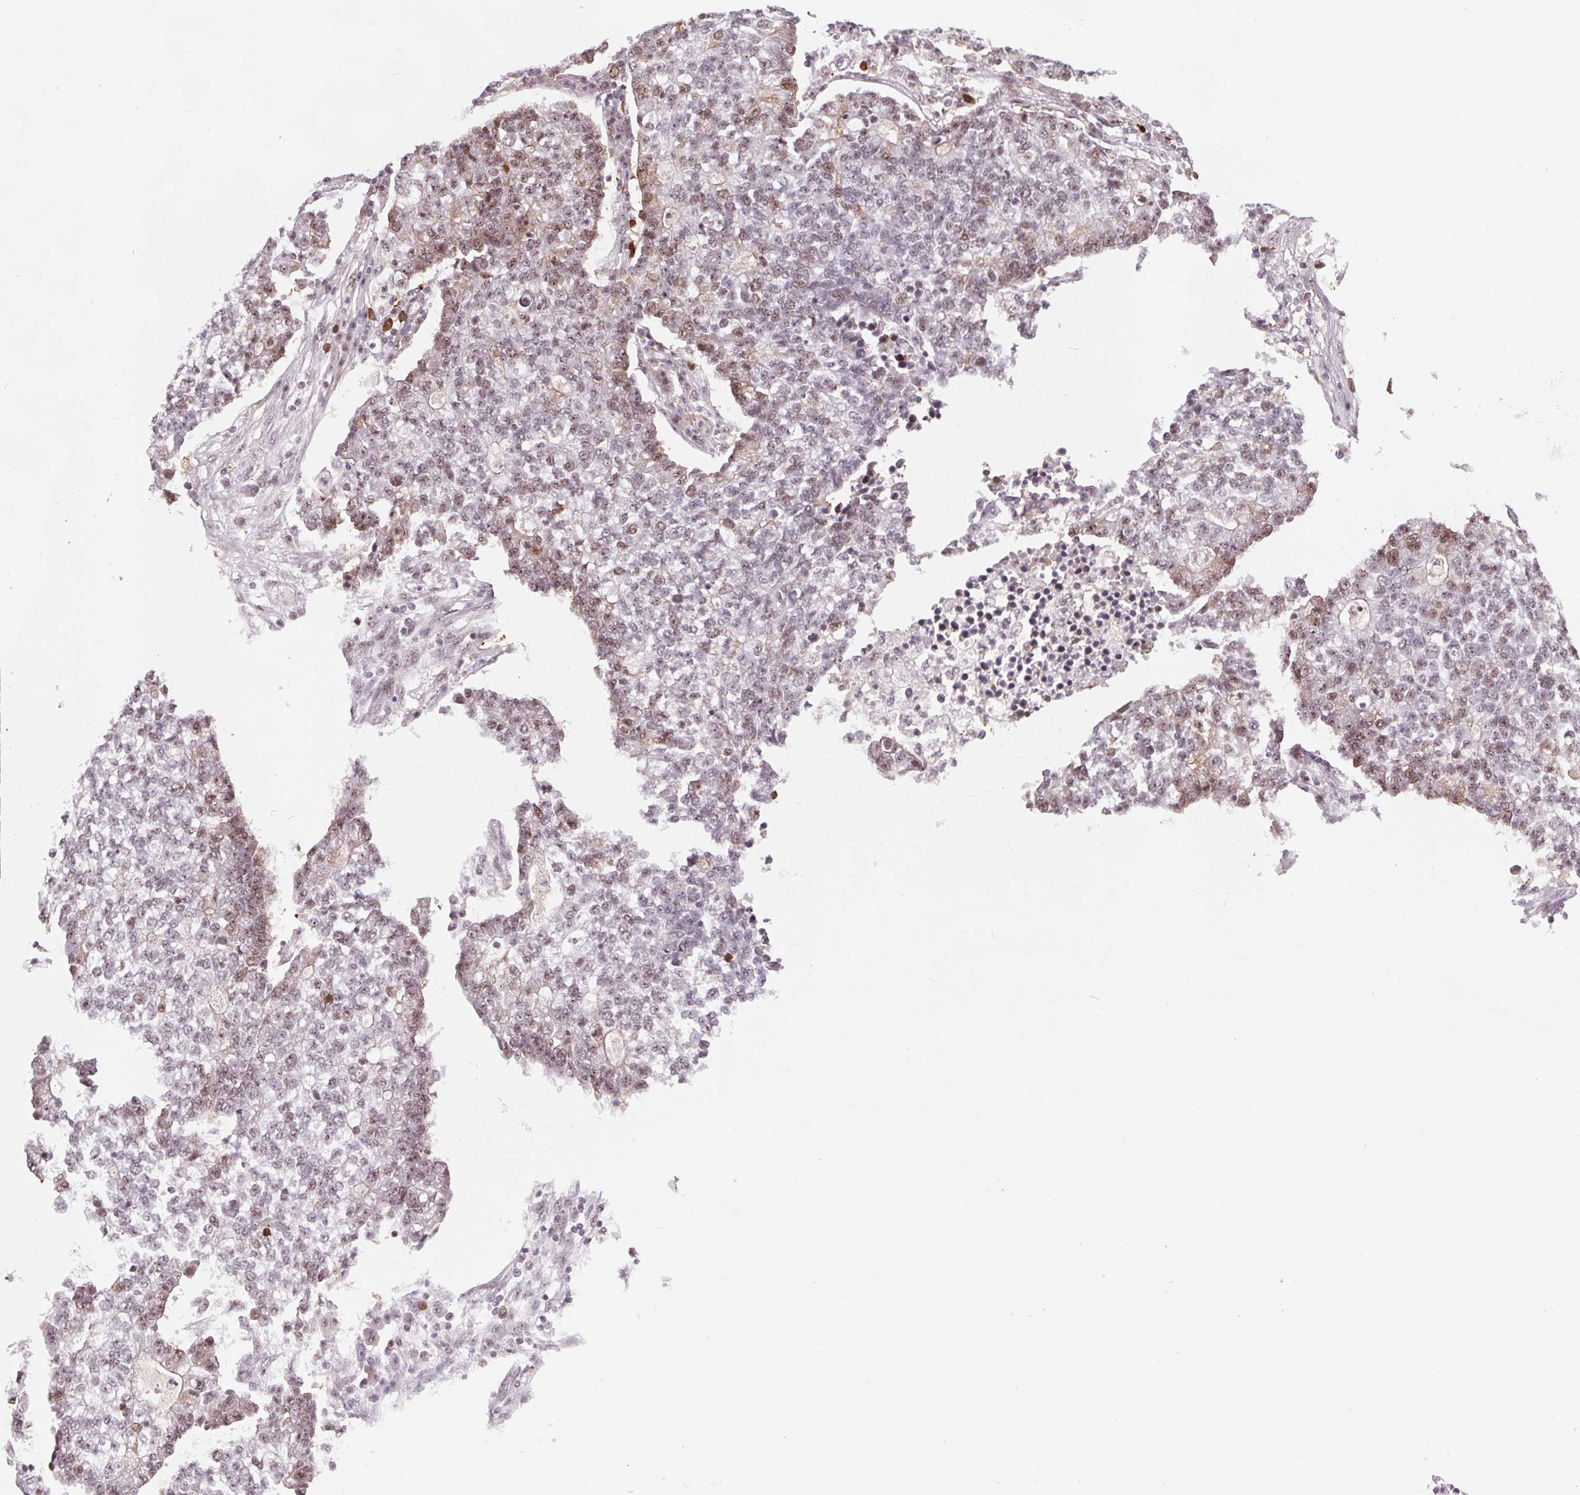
{"staining": {"intensity": "moderate", "quantity": "25%-75%", "location": "nuclear"}, "tissue": "lung cancer", "cell_type": "Tumor cells", "image_type": "cancer", "snomed": [{"axis": "morphology", "description": "Adenocarcinoma, NOS"}, {"axis": "topography", "description": "Lung"}], "caption": "Protein staining by IHC shows moderate nuclear positivity in about 25%-75% of tumor cells in lung adenocarcinoma. The staining was performed using DAB to visualize the protein expression in brown, while the nuclei were stained in blue with hematoxylin (Magnification: 20x).", "gene": "CD2BP2", "patient": {"sex": "male", "age": 57}}